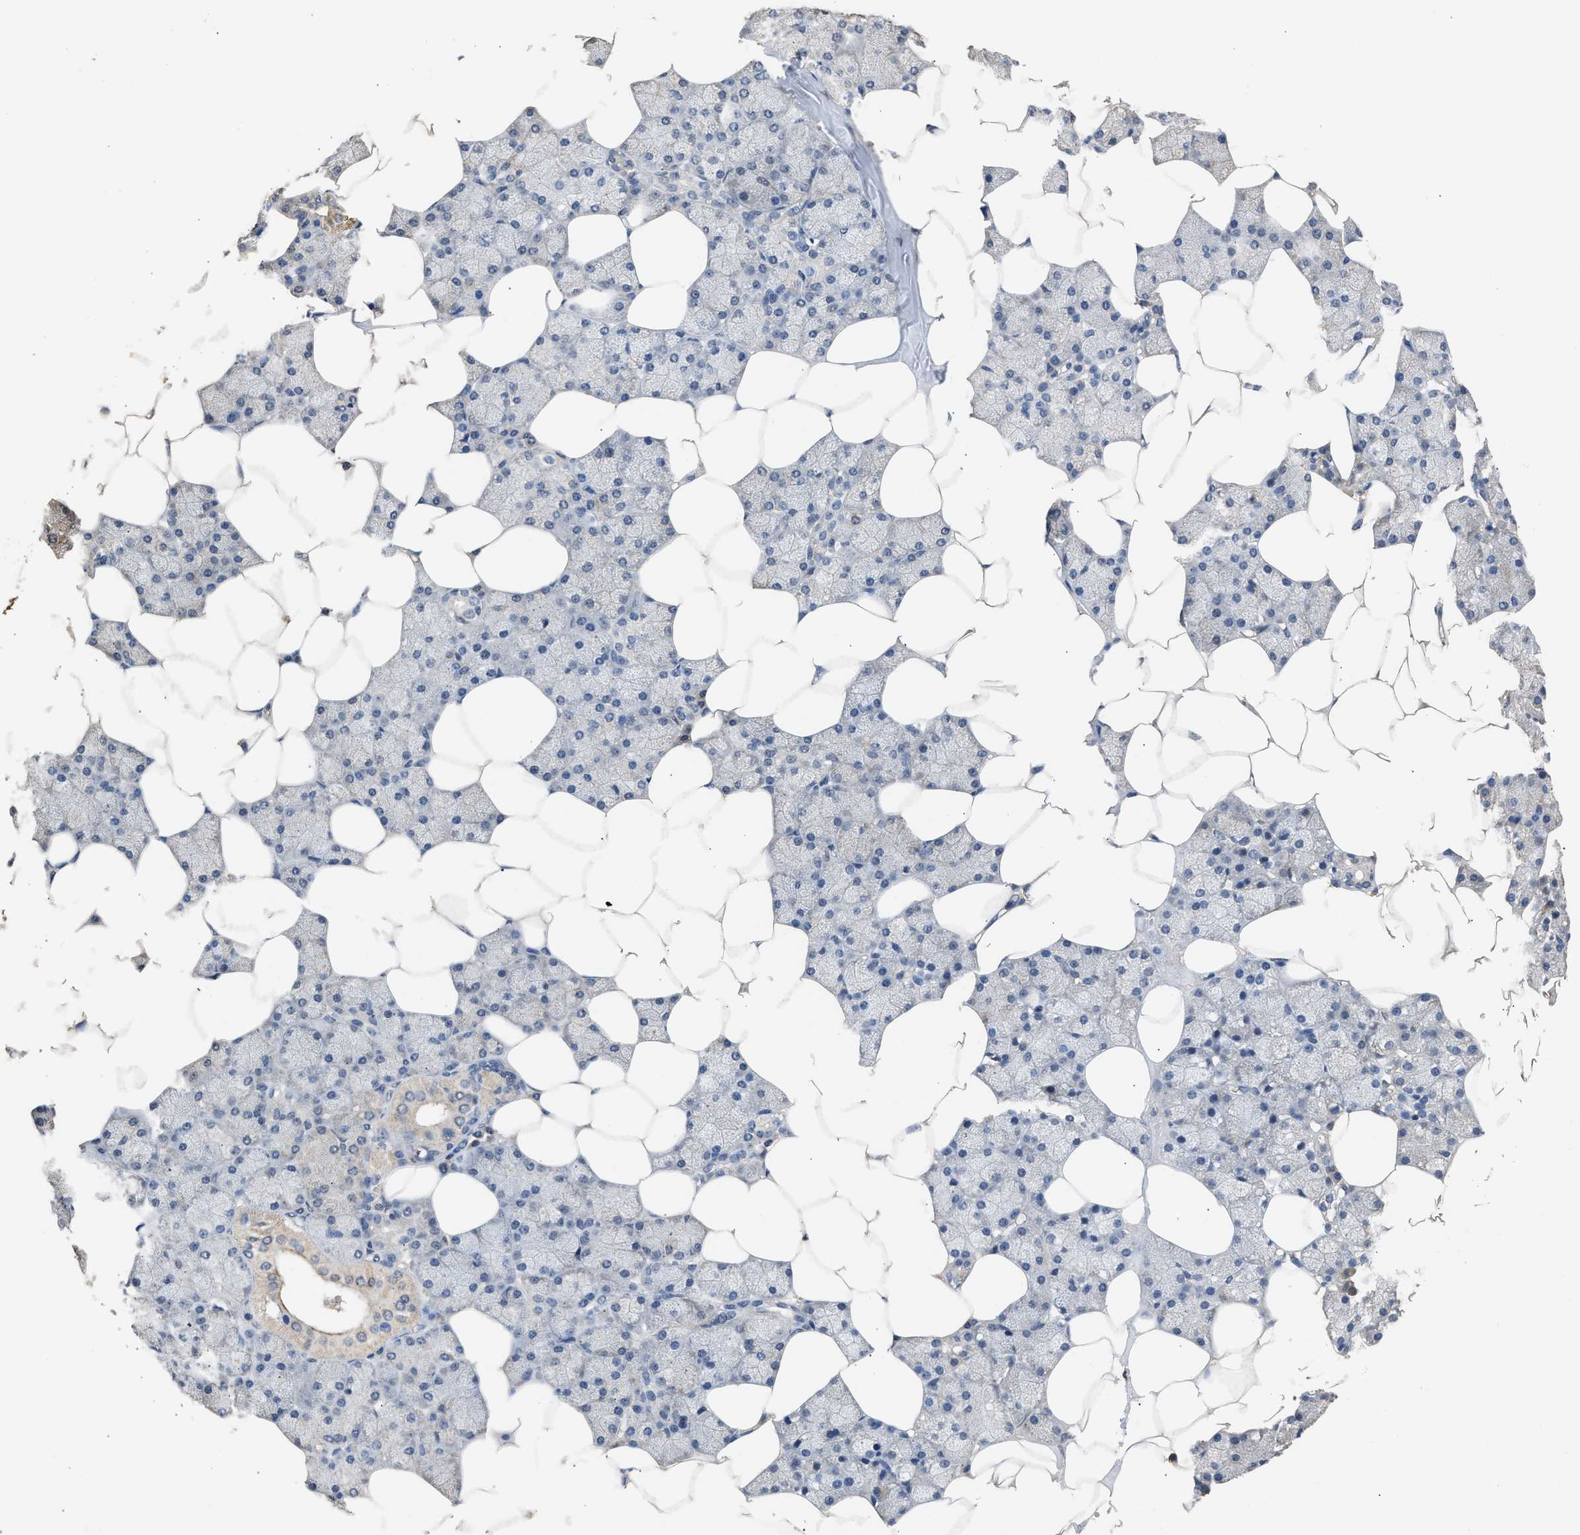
{"staining": {"intensity": "moderate", "quantity": "25%-75%", "location": "cytoplasmic/membranous"}, "tissue": "salivary gland", "cell_type": "Glandular cells", "image_type": "normal", "snomed": [{"axis": "morphology", "description": "Normal tissue, NOS"}, {"axis": "topography", "description": "Salivary gland"}], "caption": "IHC histopathology image of unremarkable salivary gland: human salivary gland stained using IHC shows medium levels of moderate protein expression localized specifically in the cytoplasmic/membranous of glandular cells, appearing as a cytoplasmic/membranous brown color.", "gene": "SPINT2", "patient": {"sex": "male", "age": 62}}